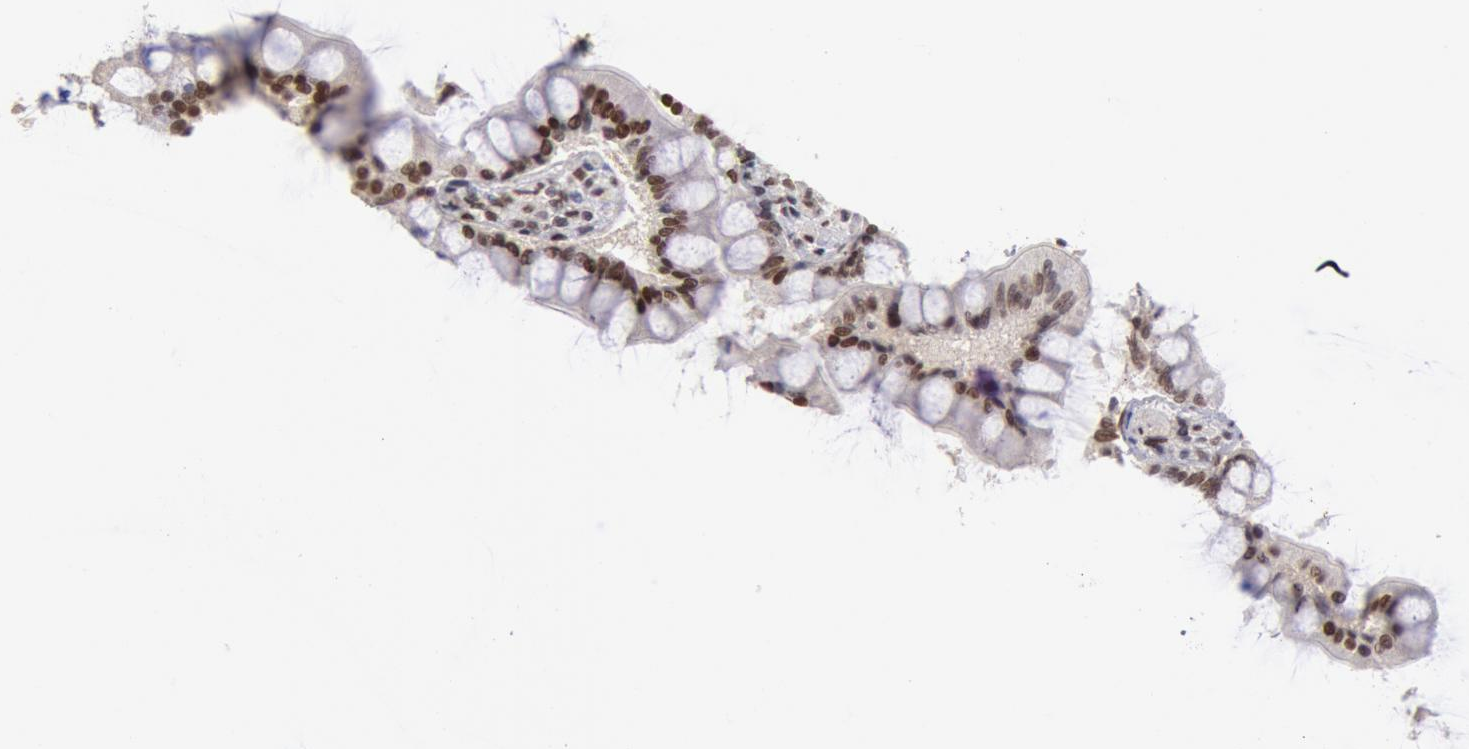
{"staining": {"intensity": "strong", "quantity": ">75%", "location": "nuclear"}, "tissue": "gallbladder", "cell_type": "Glandular cells", "image_type": "normal", "snomed": [{"axis": "morphology", "description": "Normal tissue, NOS"}, {"axis": "morphology", "description": "Inflammation, NOS"}, {"axis": "topography", "description": "Gallbladder"}], "caption": "This micrograph reveals immunohistochemistry (IHC) staining of unremarkable gallbladder, with high strong nuclear expression in about >75% of glandular cells.", "gene": "CDKN2B", "patient": {"sex": "male", "age": 66}}